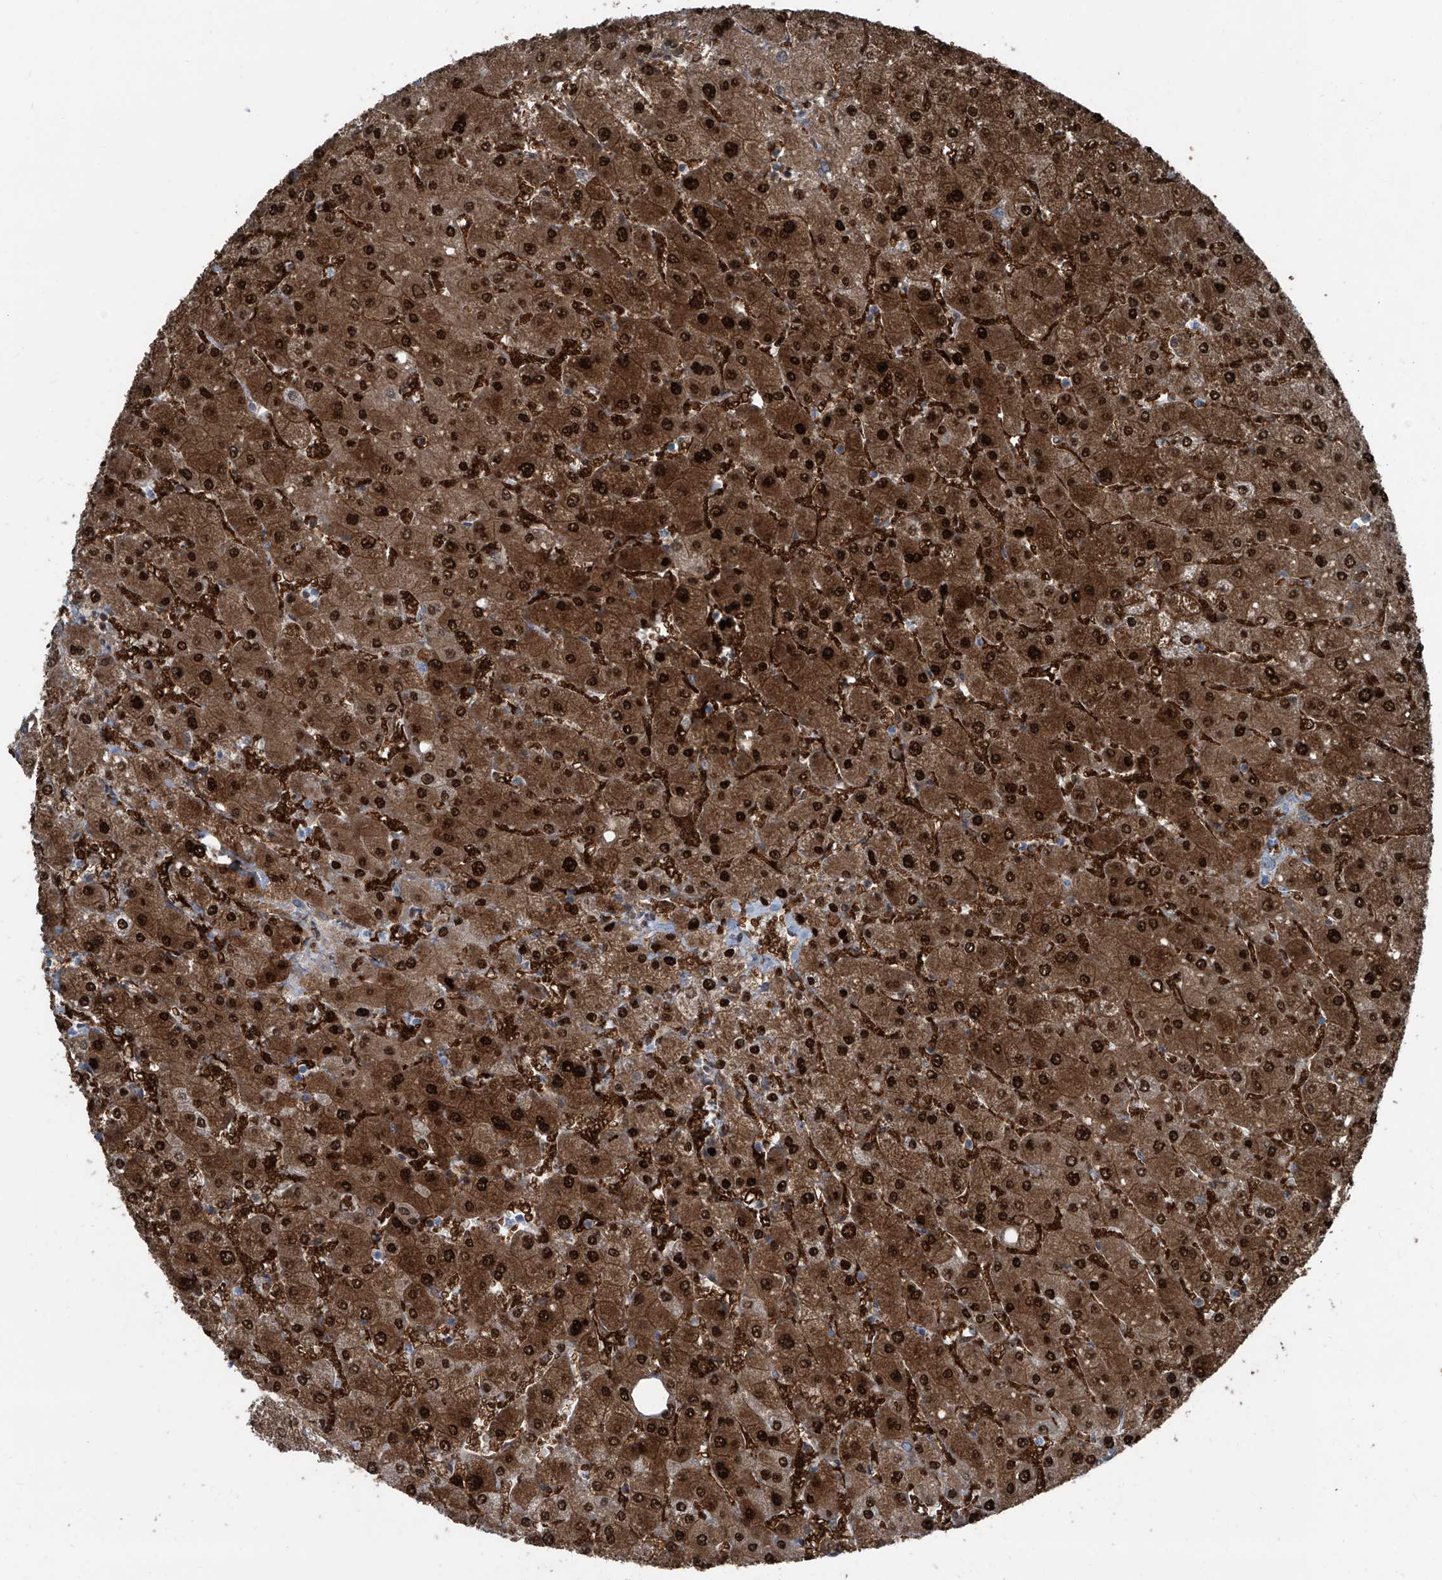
{"staining": {"intensity": "weak", "quantity": "<25%", "location": "cytoplasmic/membranous"}, "tissue": "liver", "cell_type": "Cholangiocytes", "image_type": "normal", "snomed": [{"axis": "morphology", "description": "Normal tissue, NOS"}, {"axis": "topography", "description": "Liver"}], "caption": "Immunohistochemistry photomicrograph of benign human liver stained for a protein (brown), which reveals no expression in cholangiocytes.", "gene": "RGN", "patient": {"sex": "male", "age": 55}}